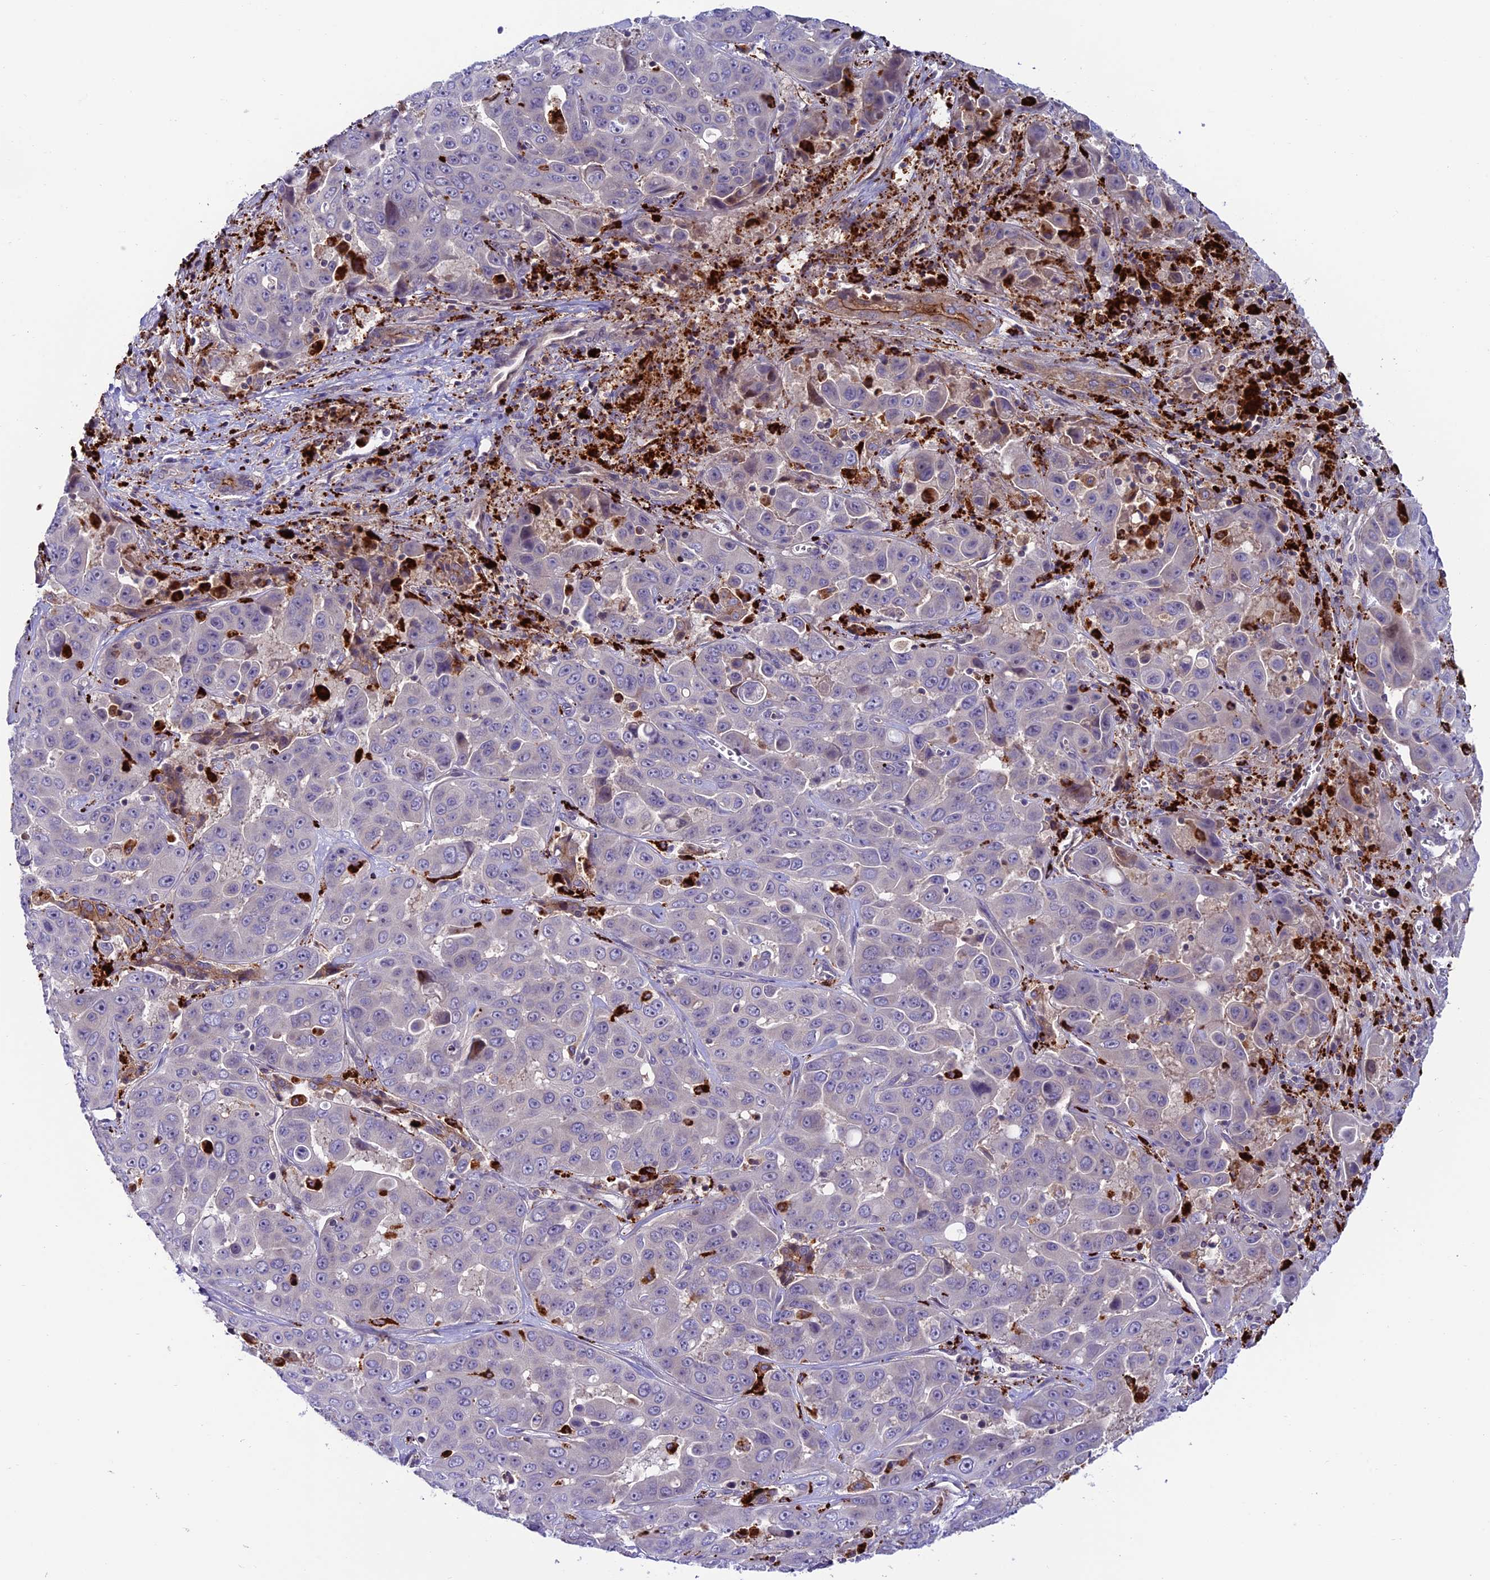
{"staining": {"intensity": "negative", "quantity": "none", "location": "none"}, "tissue": "liver cancer", "cell_type": "Tumor cells", "image_type": "cancer", "snomed": [{"axis": "morphology", "description": "Cholangiocarcinoma"}, {"axis": "topography", "description": "Liver"}], "caption": "Human liver cancer (cholangiocarcinoma) stained for a protein using immunohistochemistry reveals no expression in tumor cells.", "gene": "ARHGEF18", "patient": {"sex": "female", "age": 52}}